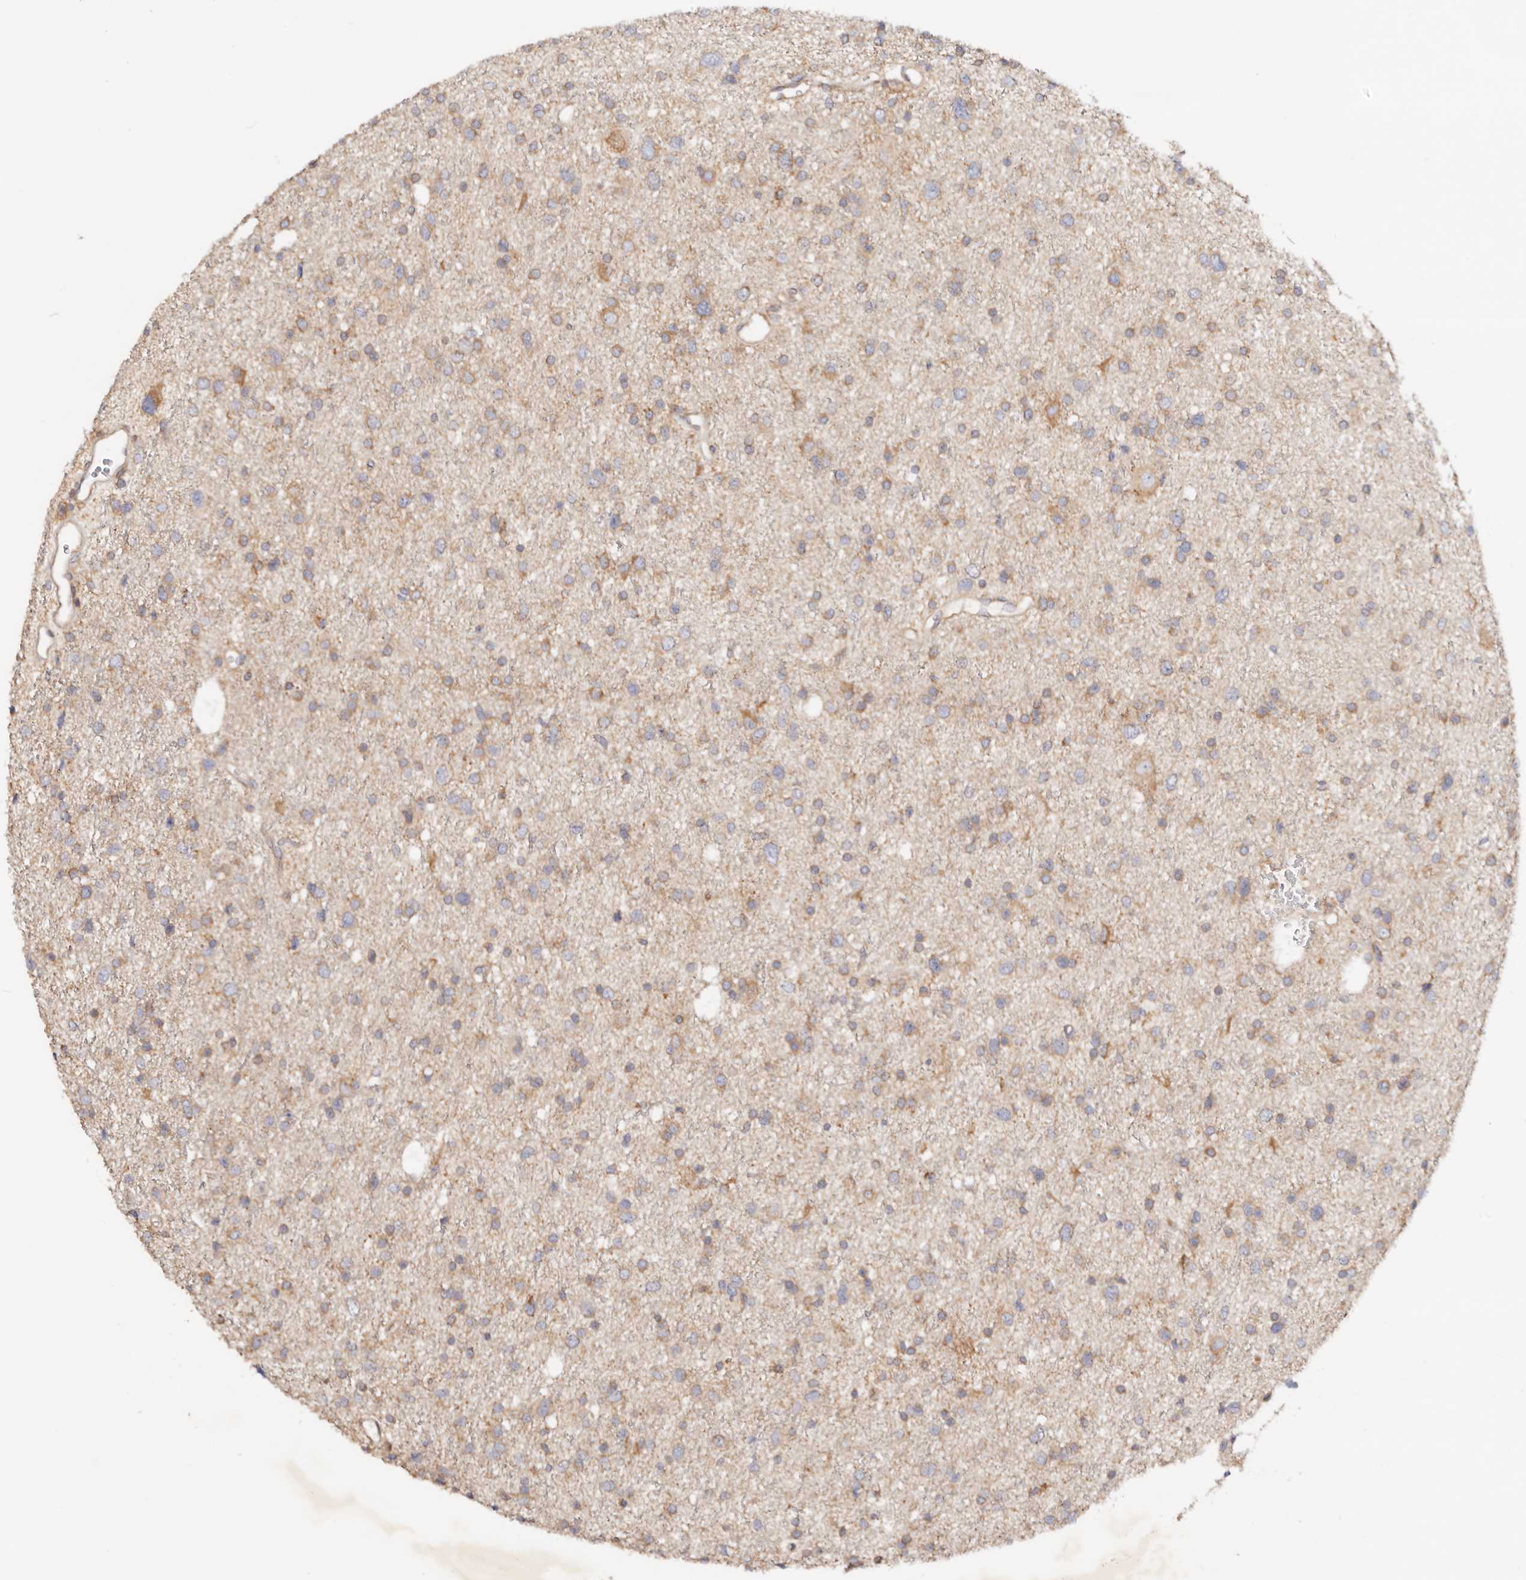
{"staining": {"intensity": "weak", "quantity": "25%-75%", "location": "cytoplasmic/membranous"}, "tissue": "glioma", "cell_type": "Tumor cells", "image_type": "cancer", "snomed": [{"axis": "morphology", "description": "Glioma, malignant, Low grade"}, {"axis": "topography", "description": "Brain"}], "caption": "Human glioma stained with a protein marker shows weak staining in tumor cells.", "gene": "GNA13", "patient": {"sex": "female", "age": 37}}